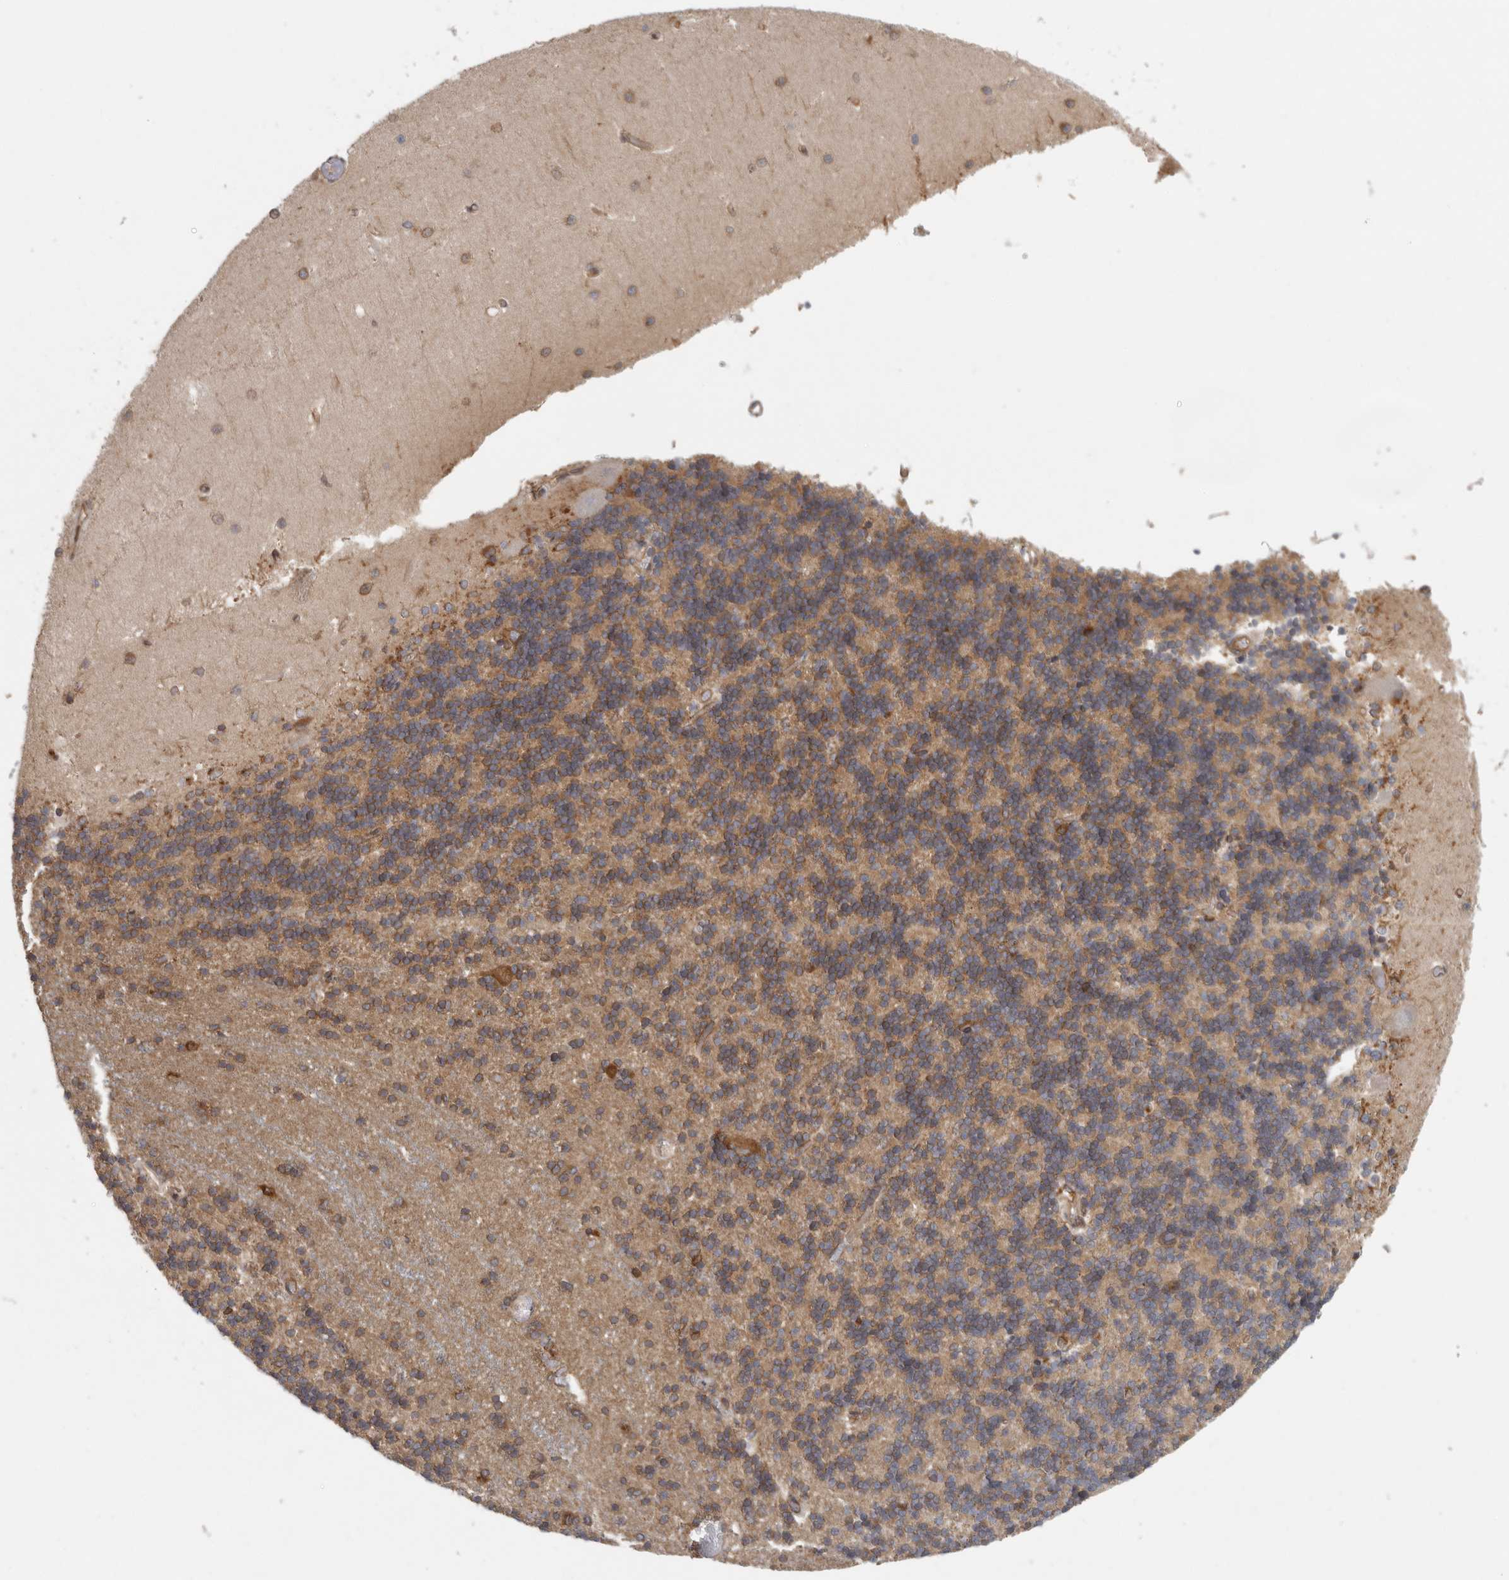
{"staining": {"intensity": "moderate", "quantity": "25%-75%", "location": "cytoplasmic/membranous"}, "tissue": "cerebellum", "cell_type": "Cells in granular layer", "image_type": "normal", "snomed": [{"axis": "morphology", "description": "Normal tissue, NOS"}, {"axis": "topography", "description": "Cerebellum"}], "caption": "This micrograph shows immunohistochemistry staining of benign cerebellum, with medium moderate cytoplasmic/membranous expression in about 25%-75% of cells in granular layer.", "gene": "BCAP29", "patient": {"sex": "male", "age": 37}}